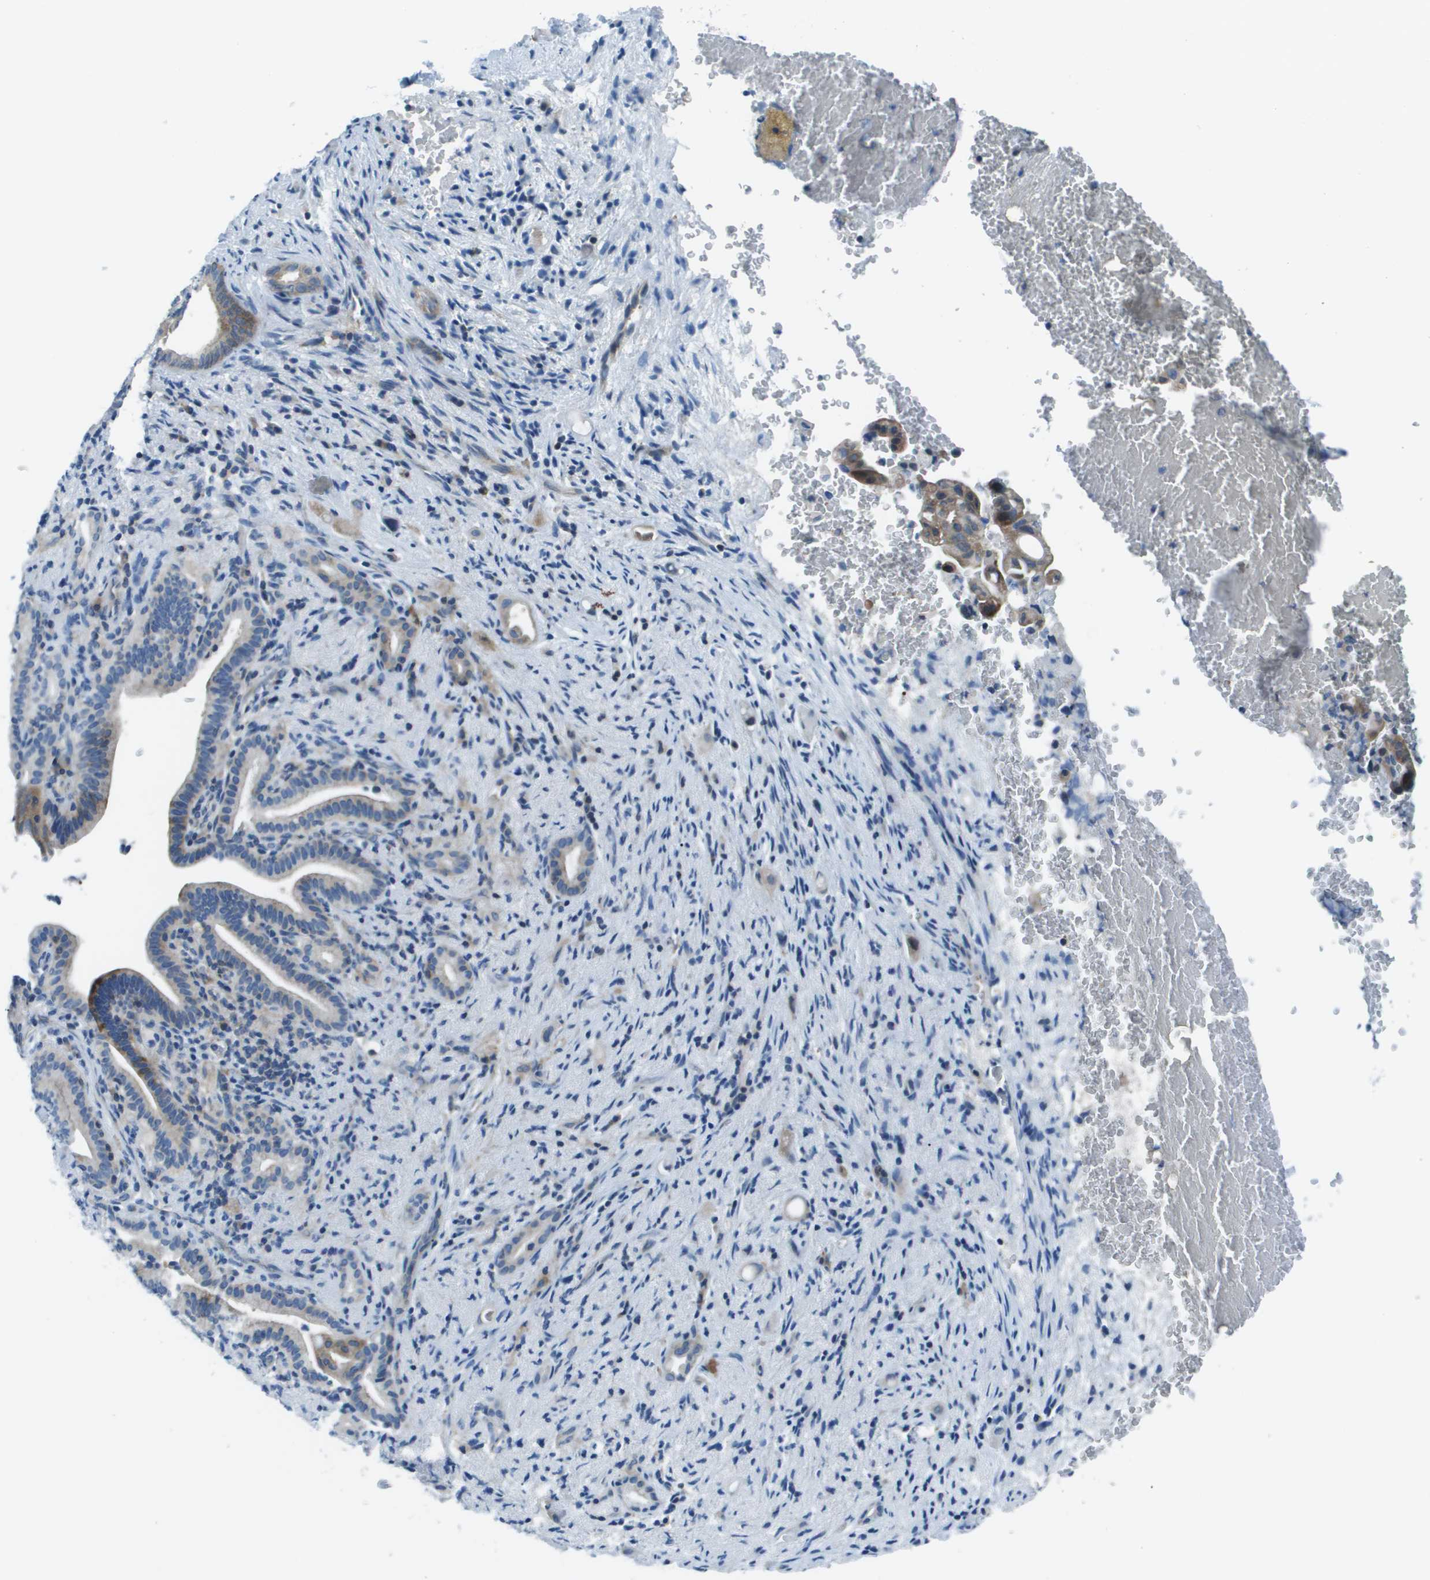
{"staining": {"intensity": "weak", "quantity": "<25%", "location": "cytoplasmic/membranous"}, "tissue": "liver cancer", "cell_type": "Tumor cells", "image_type": "cancer", "snomed": [{"axis": "morphology", "description": "Cholangiocarcinoma"}, {"axis": "topography", "description": "Liver"}], "caption": "Immunohistochemical staining of cholangiocarcinoma (liver) demonstrates no significant positivity in tumor cells.", "gene": "STIP1", "patient": {"sex": "female", "age": 68}}